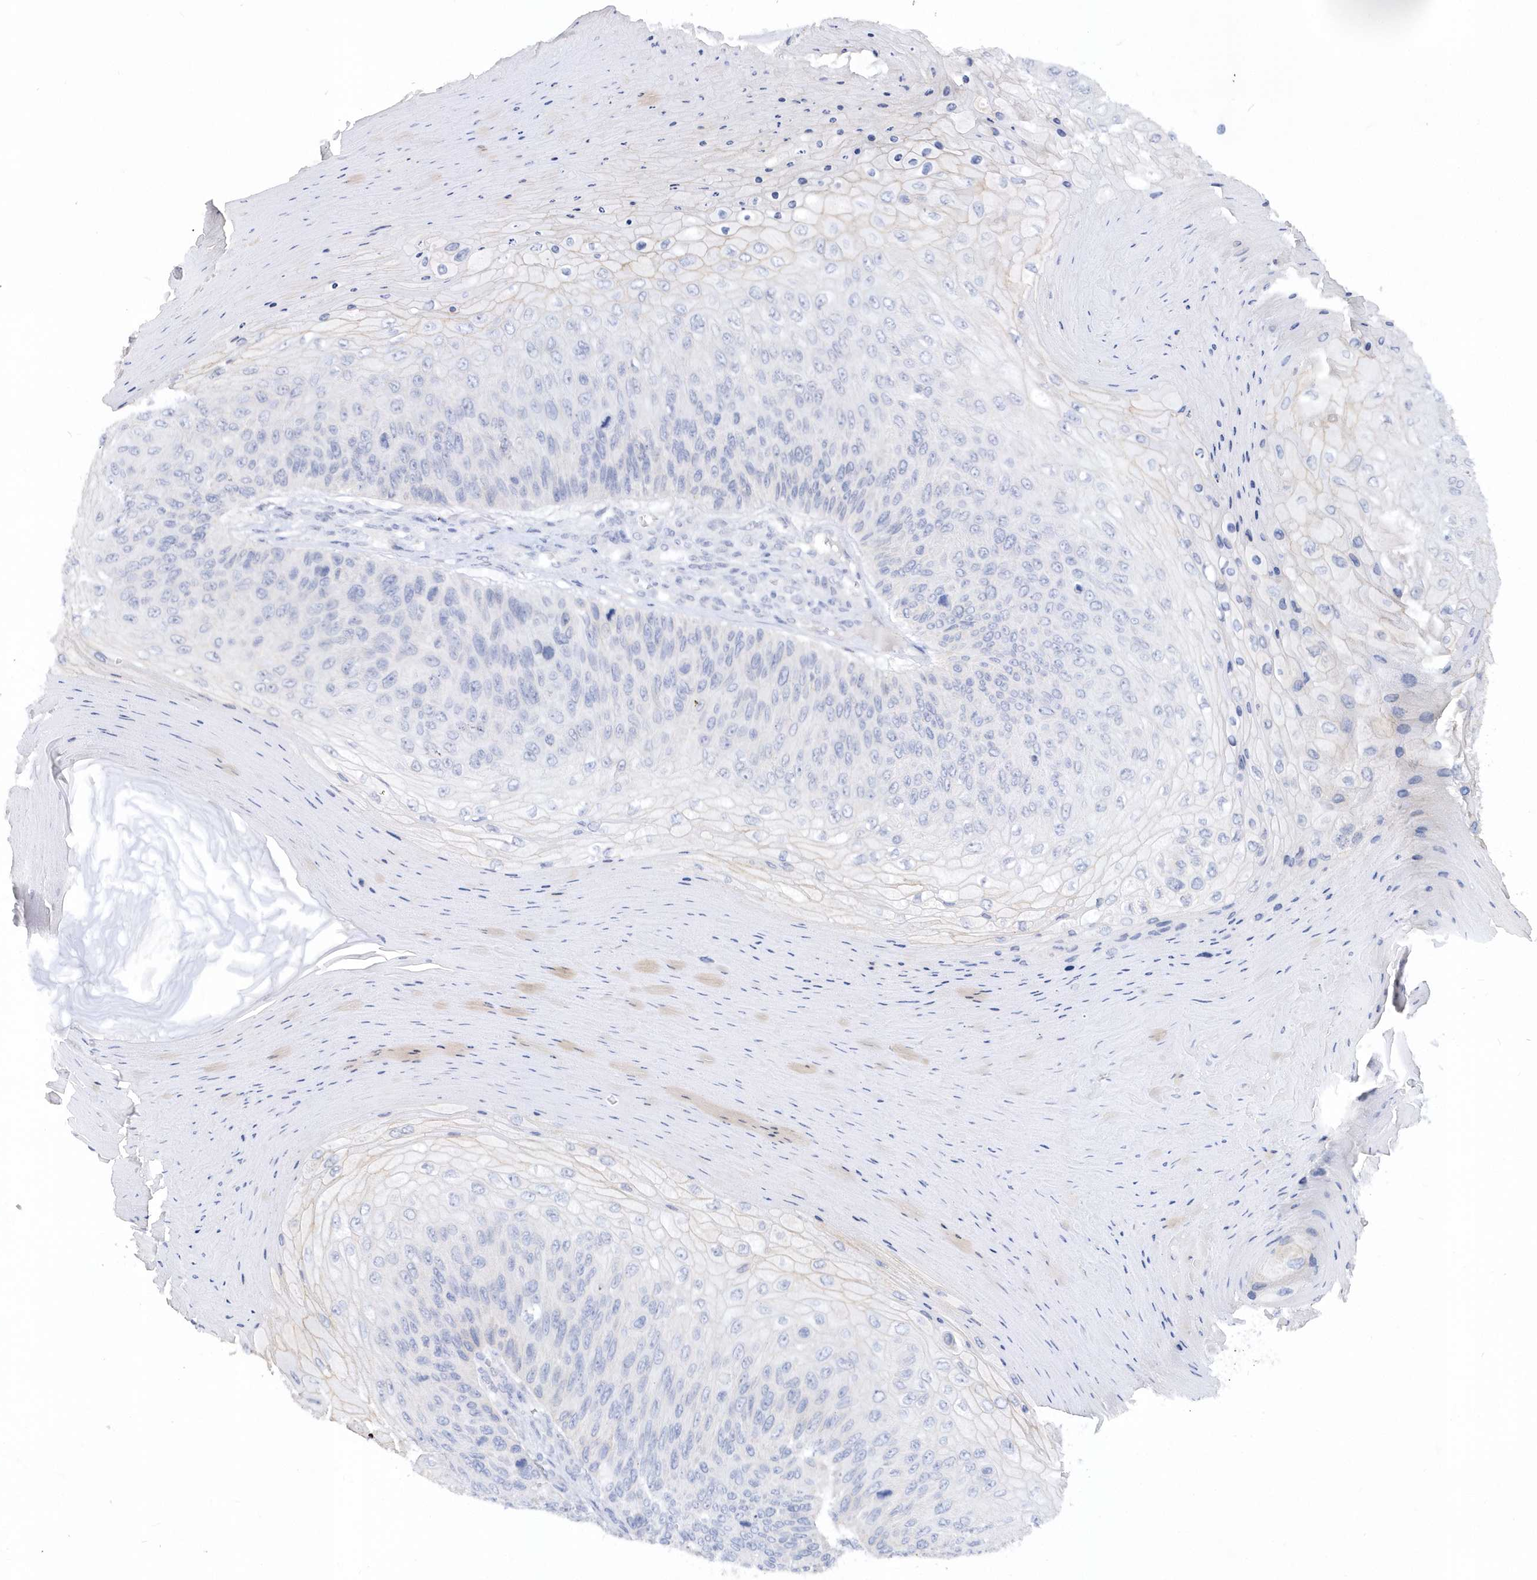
{"staining": {"intensity": "negative", "quantity": "none", "location": "none"}, "tissue": "skin cancer", "cell_type": "Tumor cells", "image_type": "cancer", "snomed": [{"axis": "morphology", "description": "Squamous cell carcinoma, NOS"}, {"axis": "topography", "description": "Skin"}], "caption": "This is an immunohistochemistry (IHC) histopathology image of squamous cell carcinoma (skin). There is no positivity in tumor cells.", "gene": "RPE", "patient": {"sex": "female", "age": 88}}